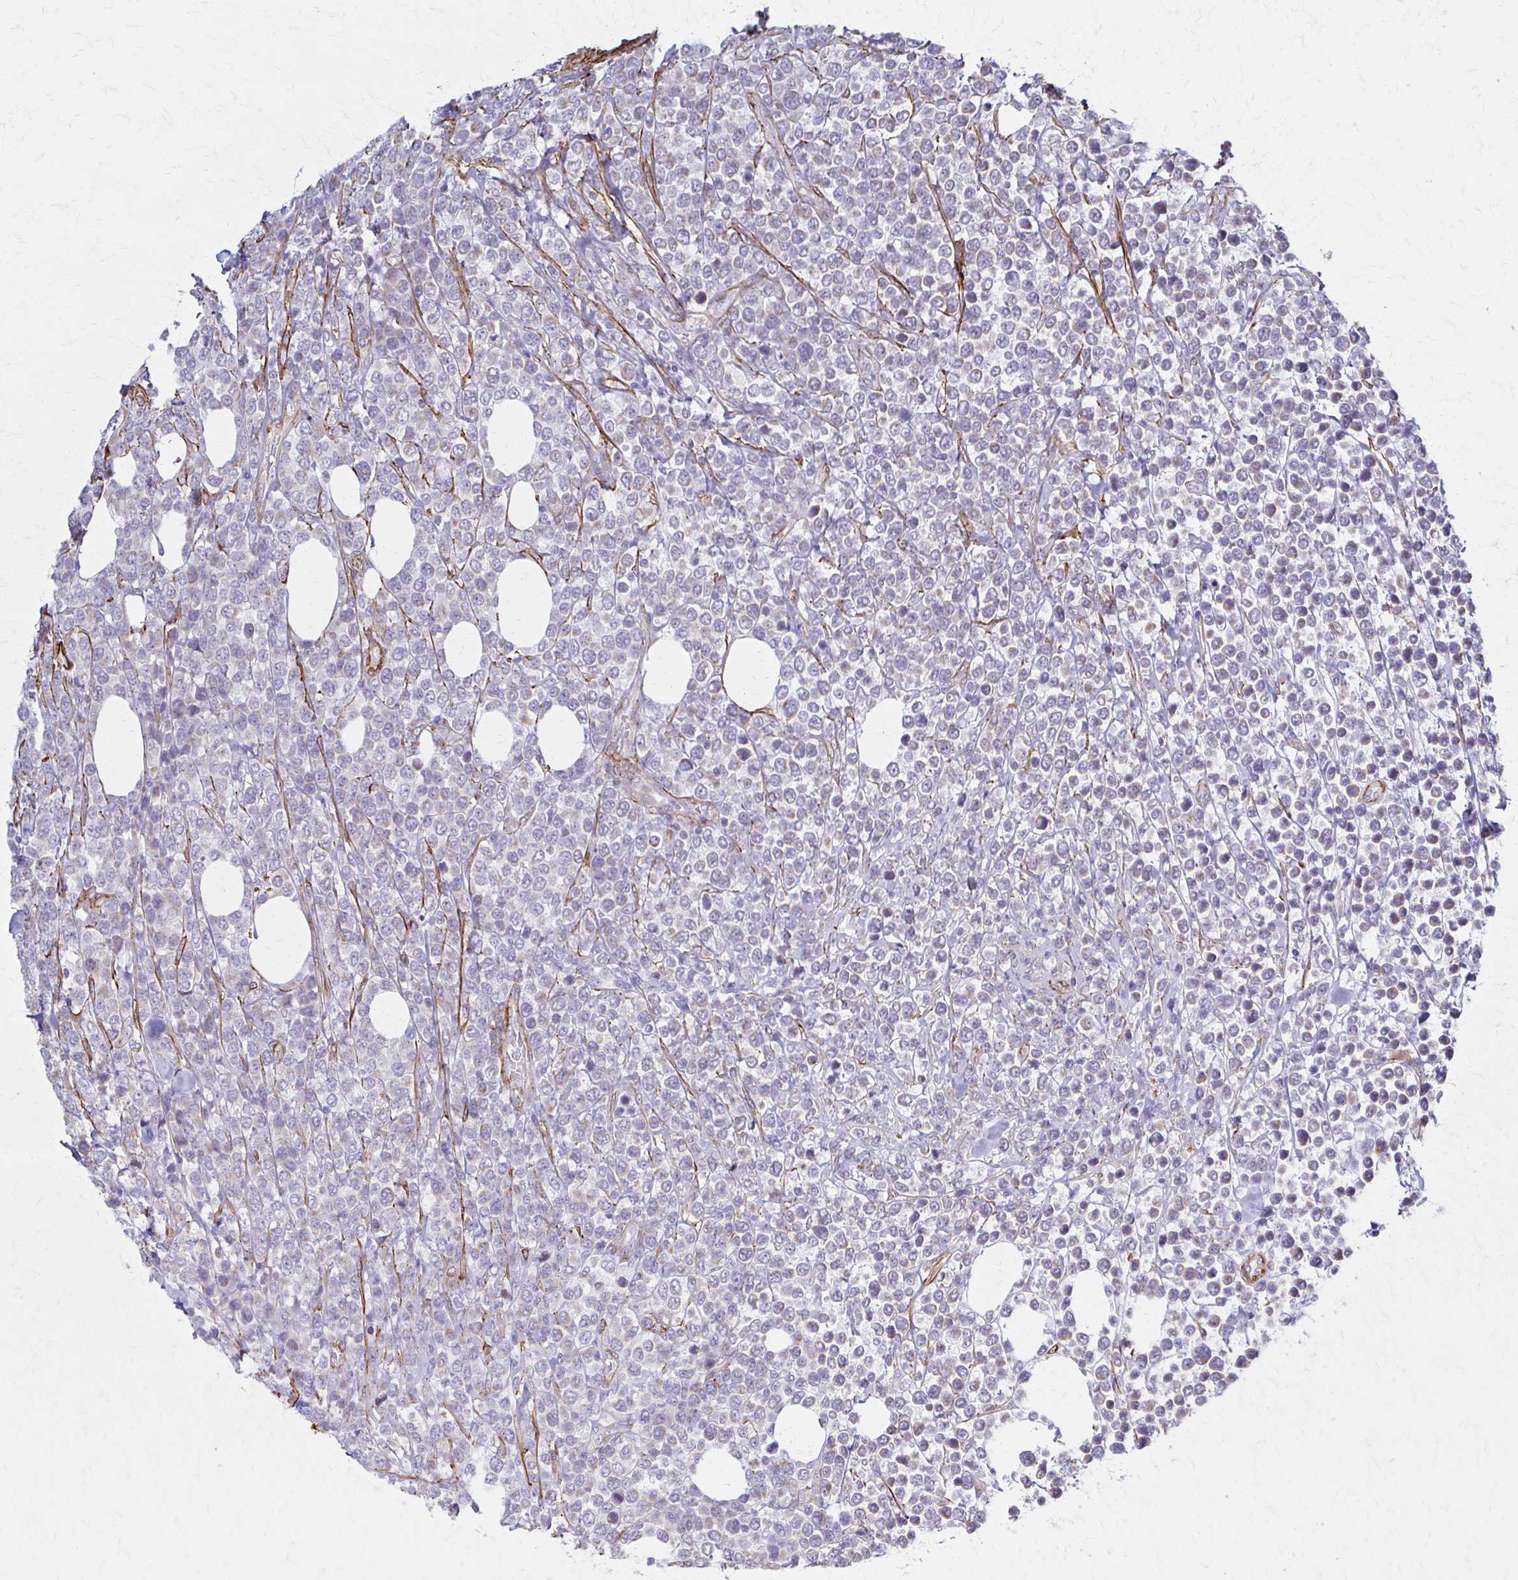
{"staining": {"intensity": "negative", "quantity": "none", "location": "none"}, "tissue": "lymphoma", "cell_type": "Tumor cells", "image_type": "cancer", "snomed": [{"axis": "morphology", "description": "Malignant lymphoma, non-Hodgkin's type, High grade"}, {"axis": "topography", "description": "Soft tissue"}], "caption": "Immunohistochemical staining of human high-grade malignant lymphoma, non-Hodgkin's type shows no significant positivity in tumor cells.", "gene": "TIMMDC1", "patient": {"sex": "female", "age": 56}}